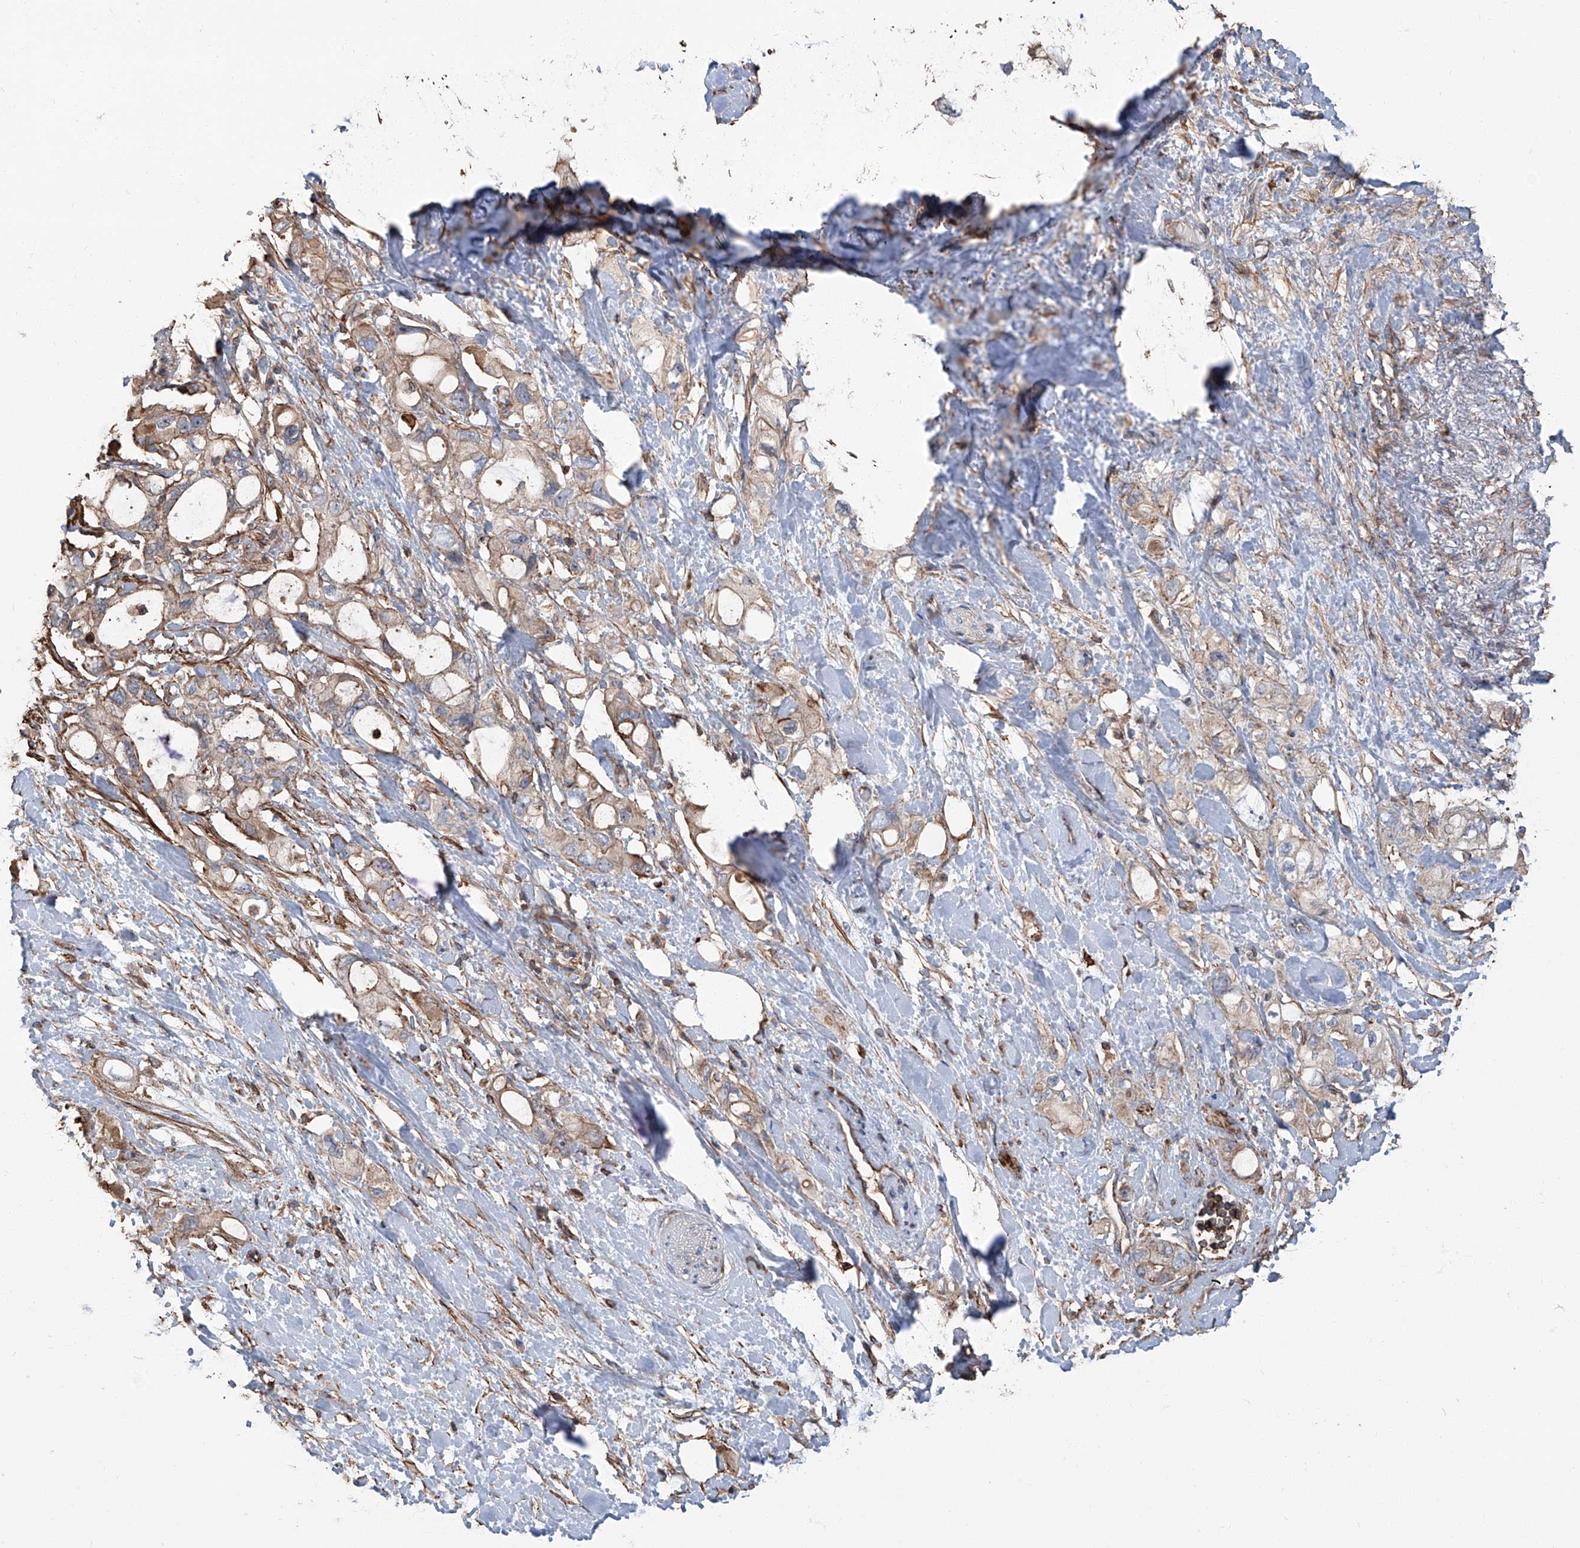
{"staining": {"intensity": "weak", "quantity": "<25%", "location": "cytoplasmic/membranous"}, "tissue": "pancreatic cancer", "cell_type": "Tumor cells", "image_type": "cancer", "snomed": [{"axis": "morphology", "description": "Adenocarcinoma, NOS"}, {"axis": "topography", "description": "Pancreas"}], "caption": "The micrograph displays no staining of tumor cells in pancreatic cancer (adenocarcinoma).", "gene": "PIEZO2", "patient": {"sex": "female", "age": 56}}